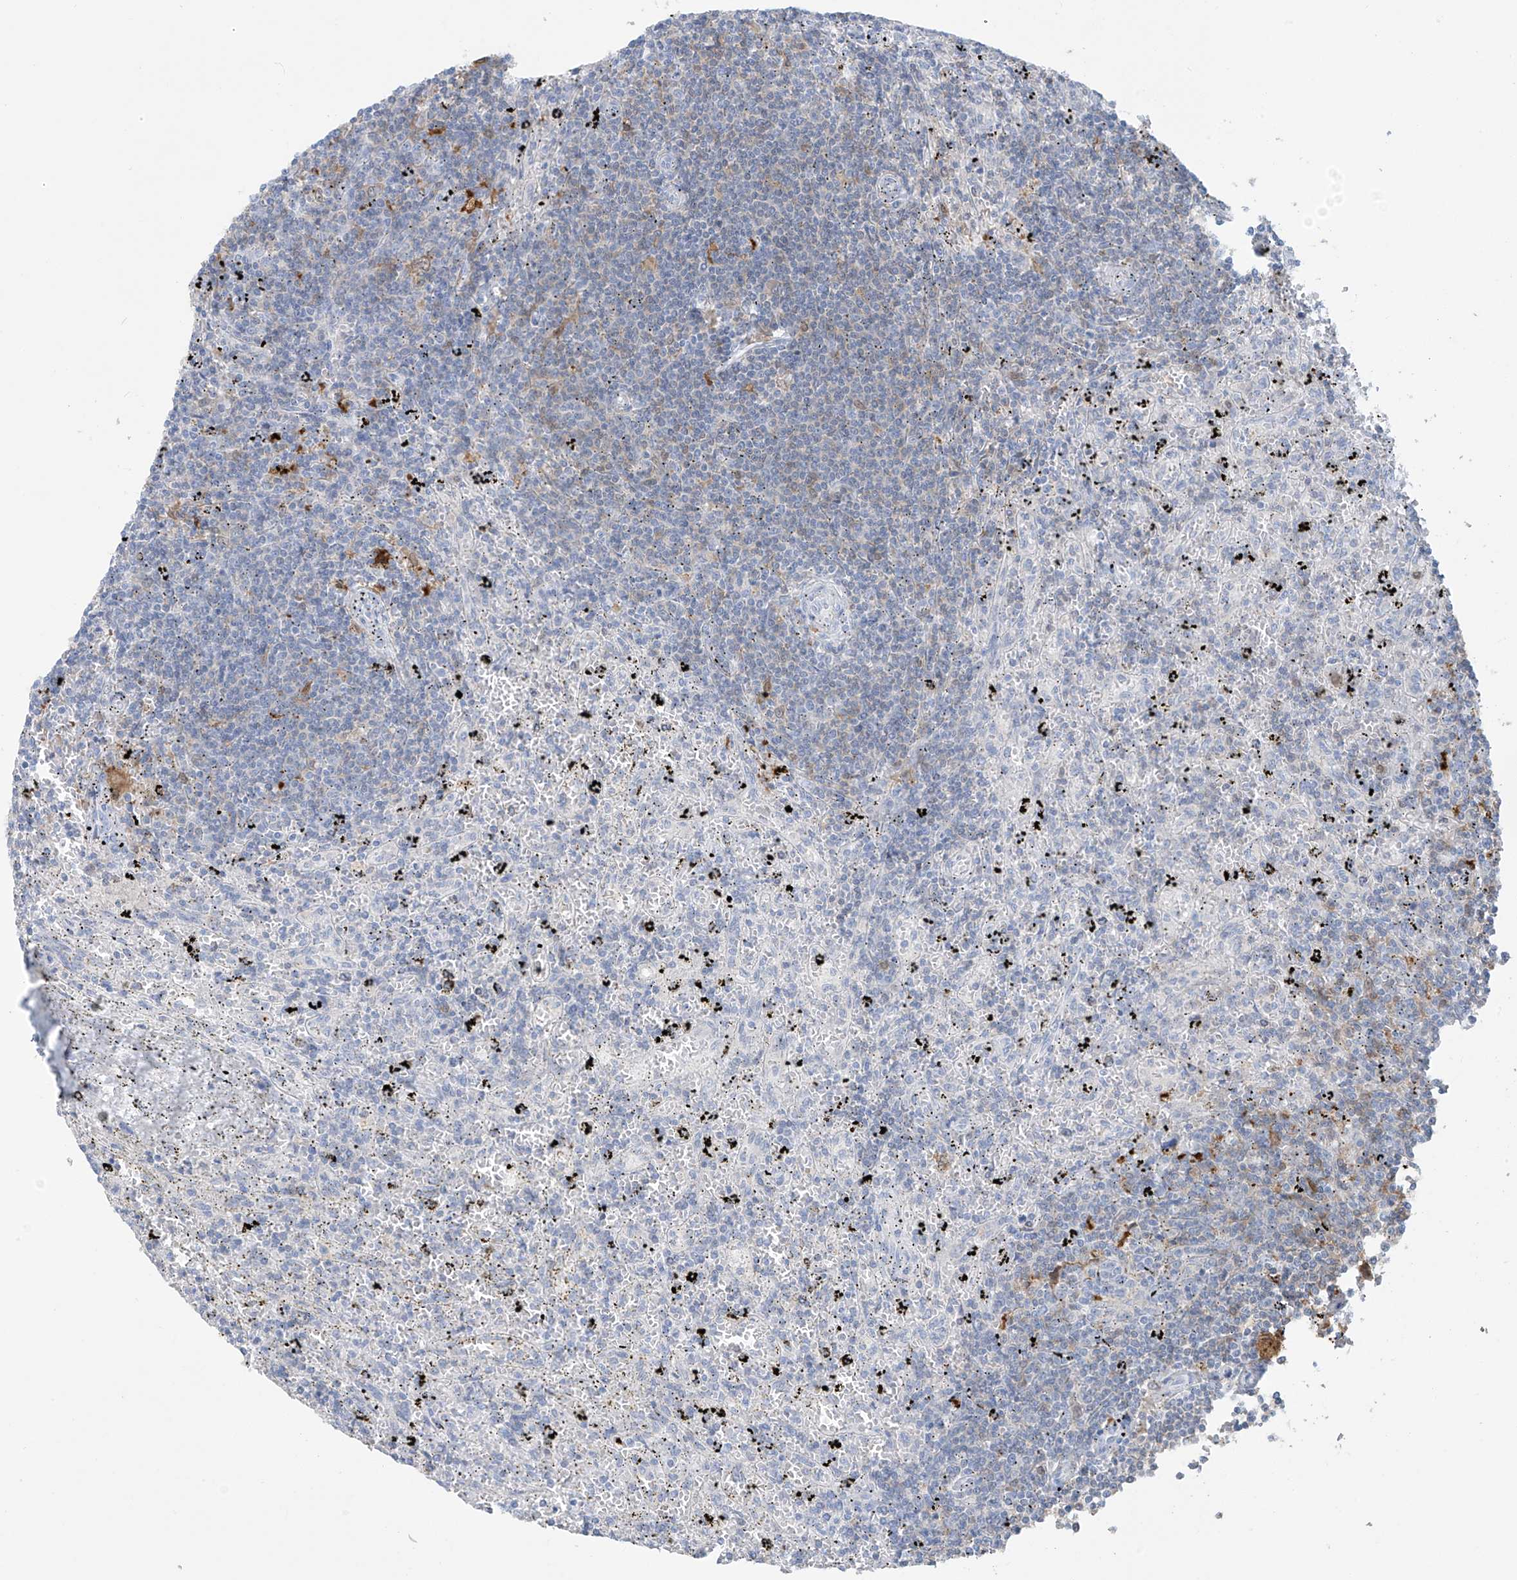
{"staining": {"intensity": "negative", "quantity": "none", "location": "none"}, "tissue": "lymphoma", "cell_type": "Tumor cells", "image_type": "cancer", "snomed": [{"axis": "morphology", "description": "Malignant lymphoma, non-Hodgkin's type, Low grade"}, {"axis": "topography", "description": "Spleen"}], "caption": "Immunohistochemical staining of lymphoma exhibits no significant positivity in tumor cells. Brightfield microscopy of immunohistochemistry stained with DAB (brown) and hematoxylin (blue), captured at high magnification.", "gene": "TRMT2B", "patient": {"sex": "male", "age": 76}}